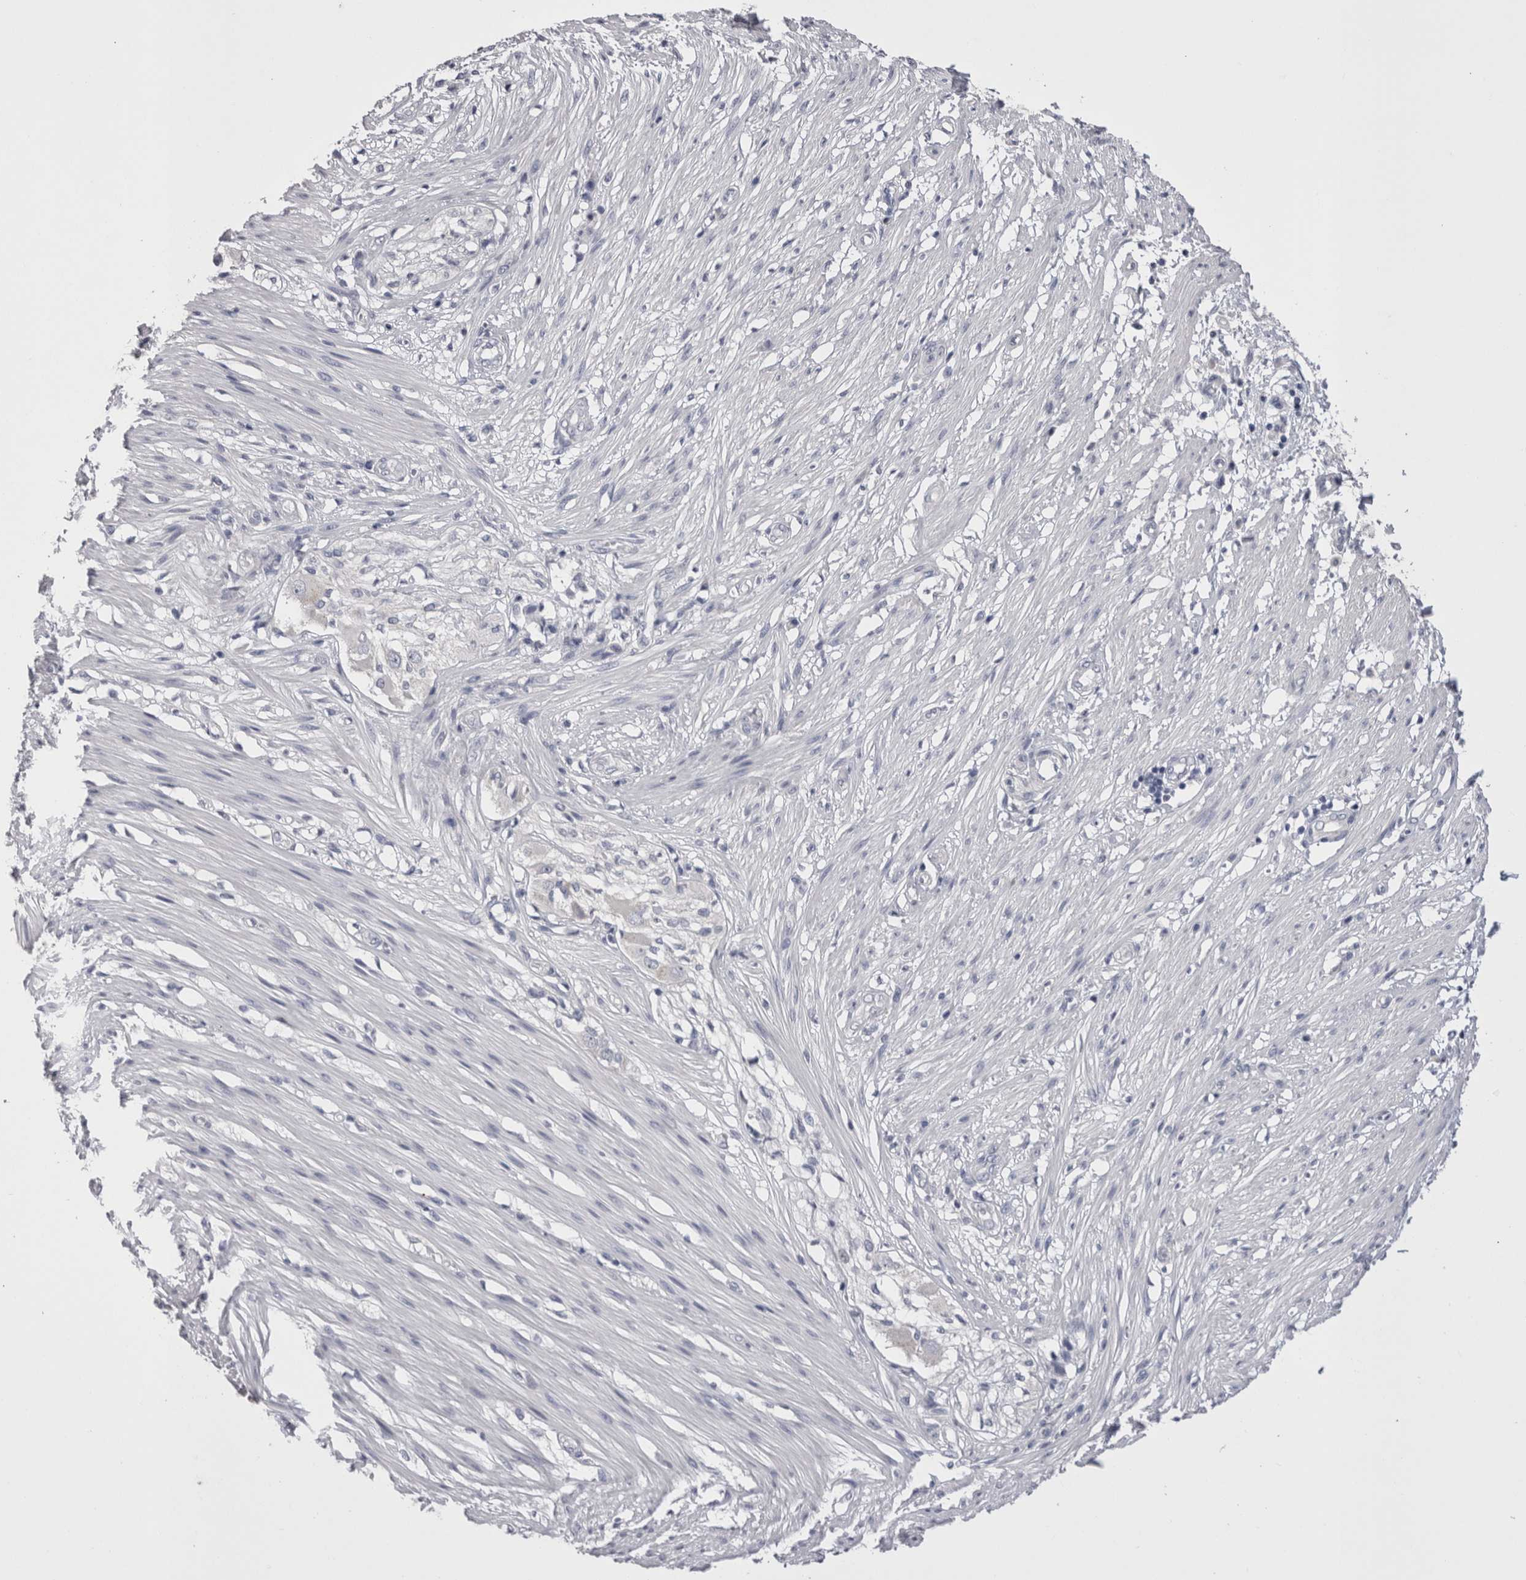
{"staining": {"intensity": "negative", "quantity": "none", "location": "none"}, "tissue": "smooth muscle", "cell_type": "Smooth muscle cells", "image_type": "normal", "snomed": [{"axis": "morphology", "description": "Normal tissue, NOS"}, {"axis": "morphology", "description": "Adenocarcinoma, NOS"}, {"axis": "topography", "description": "Smooth muscle"}, {"axis": "topography", "description": "Colon"}], "caption": "The photomicrograph shows no significant staining in smooth muscle cells of smooth muscle.", "gene": "PWP2", "patient": {"sex": "male", "age": 14}}